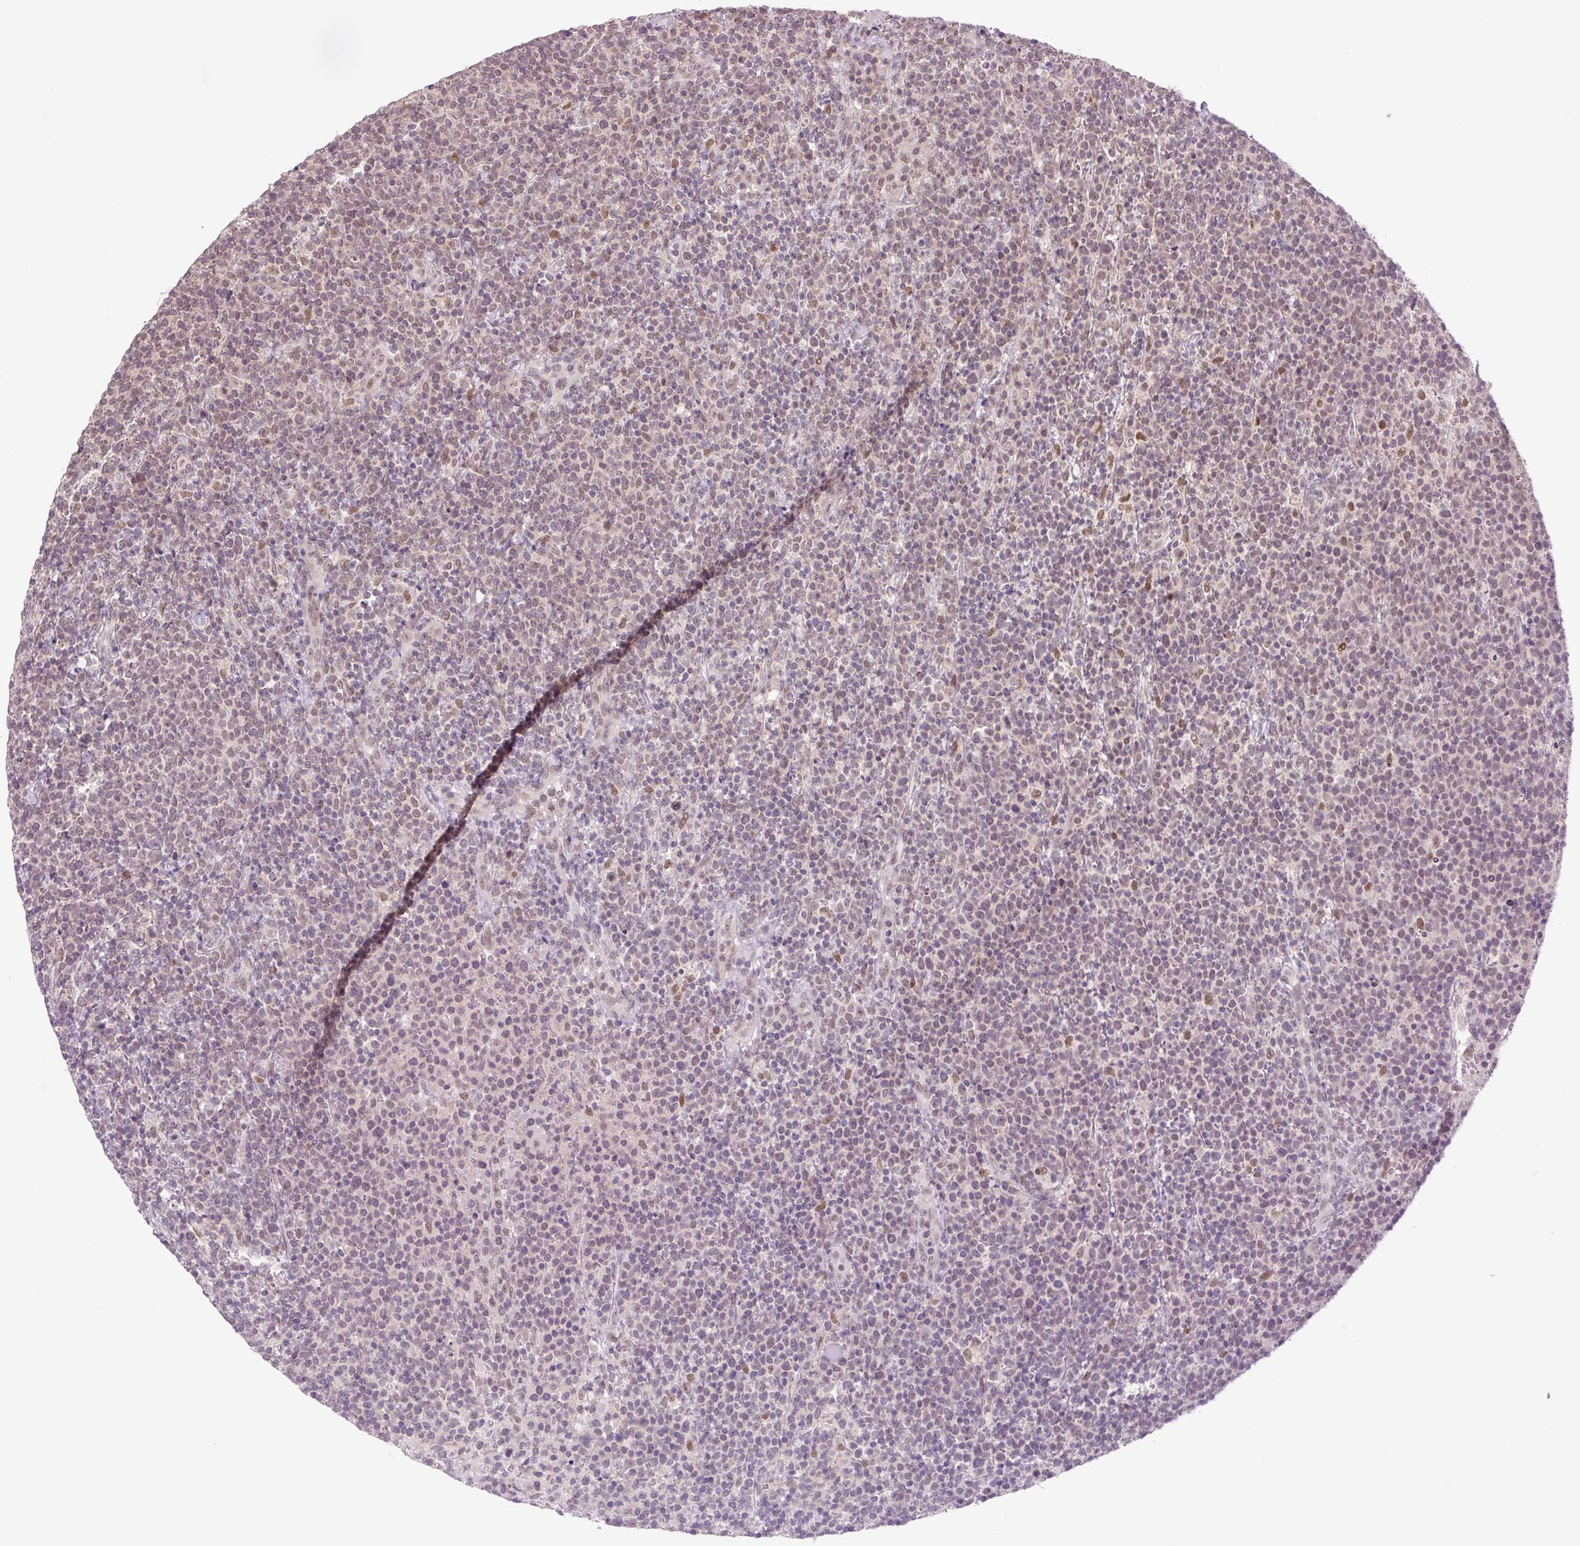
{"staining": {"intensity": "weak", "quantity": "25%-75%", "location": "nuclear"}, "tissue": "lymphoma", "cell_type": "Tumor cells", "image_type": "cancer", "snomed": [{"axis": "morphology", "description": "Malignant lymphoma, non-Hodgkin's type, High grade"}, {"axis": "topography", "description": "Lymph node"}], "caption": "Lymphoma stained with immunohistochemistry (IHC) demonstrates weak nuclear positivity in about 25%-75% of tumor cells. (Brightfield microscopy of DAB IHC at high magnification).", "gene": "KPNA1", "patient": {"sex": "male", "age": 61}}